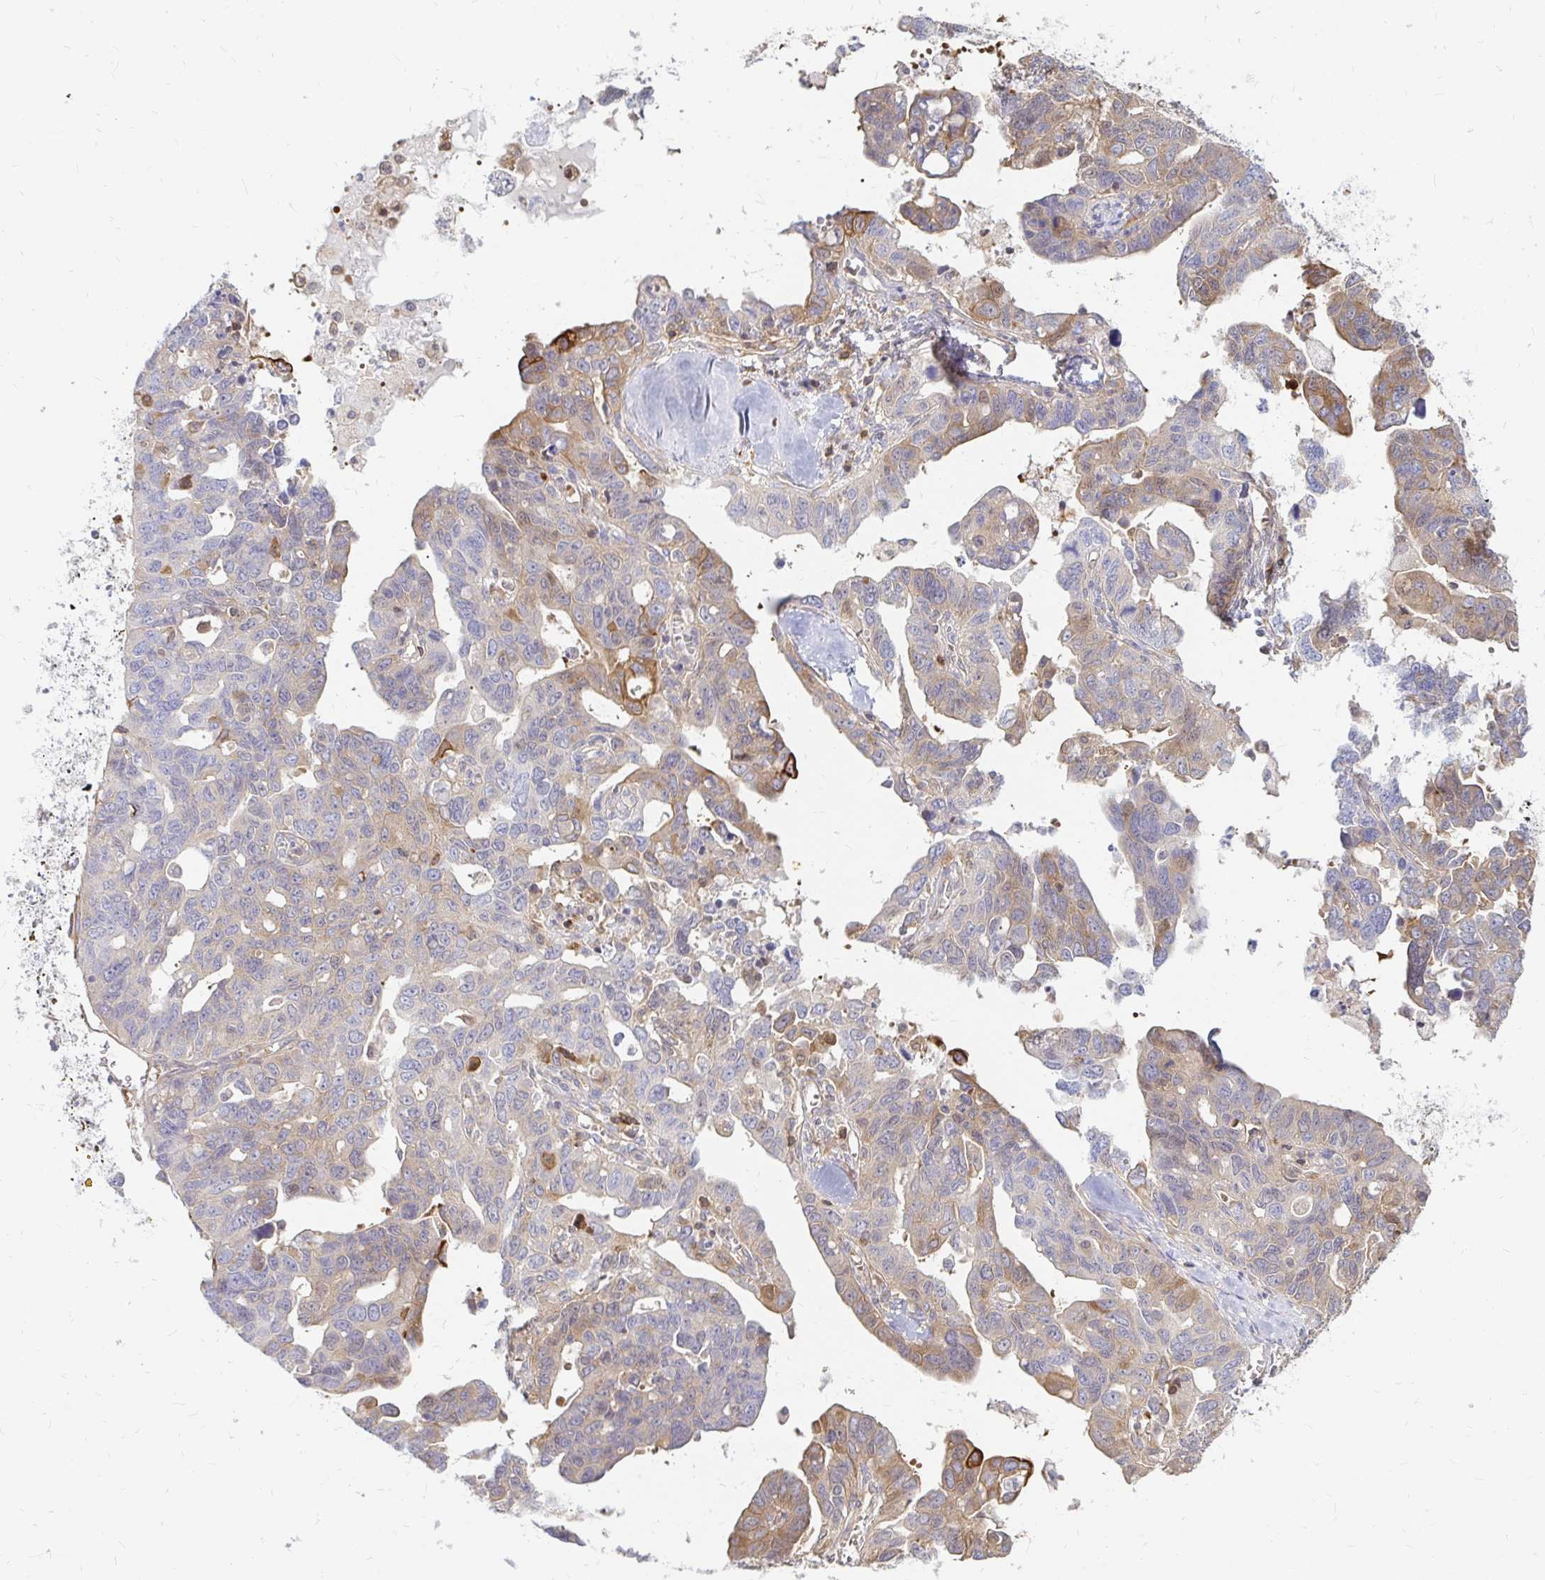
{"staining": {"intensity": "weak", "quantity": "25%-75%", "location": "cytoplasmic/membranous"}, "tissue": "ovarian cancer", "cell_type": "Tumor cells", "image_type": "cancer", "snomed": [{"axis": "morphology", "description": "Cystadenocarcinoma, serous, NOS"}, {"axis": "topography", "description": "Ovary"}], "caption": "Protein staining demonstrates weak cytoplasmic/membranous expression in about 25%-75% of tumor cells in ovarian cancer. The staining is performed using DAB brown chromogen to label protein expression. The nuclei are counter-stained blue using hematoxylin.", "gene": "CAST", "patient": {"sex": "female", "age": 69}}